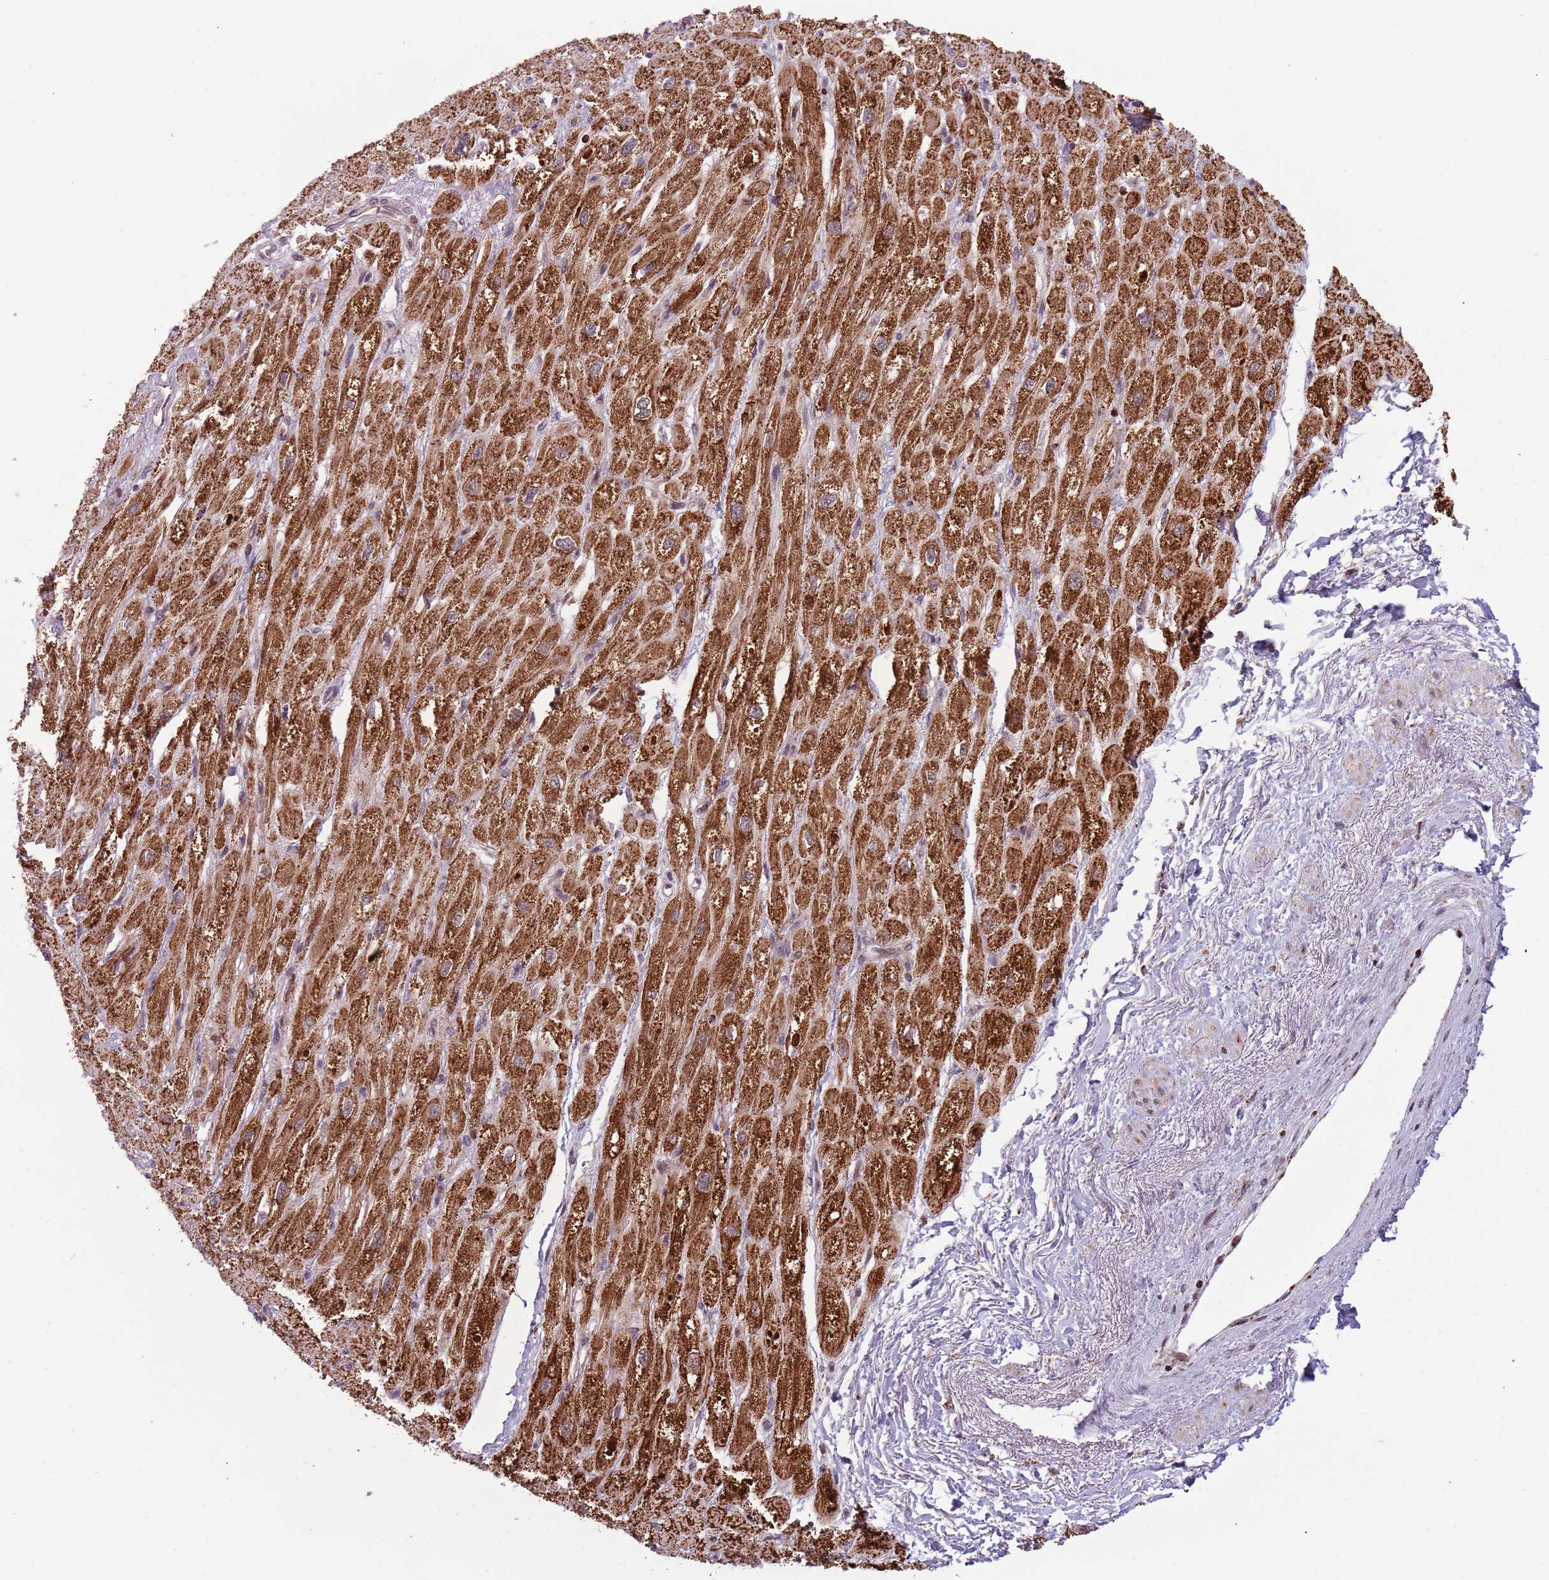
{"staining": {"intensity": "strong", "quantity": ">75%", "location": "cytoplasmic/membranous"}, "tissue": "heart muscle", "cell_type": "Cardiomyocytes", "image_type": "normal", "snomed": [{"axis": "morphology", "description": "Normal tissue, NOS"}, {"axis": "topography", "description": "Heart"}], "caption": "Immunohistochemical staining of normal heart muscle exhibits strong cytoplasmic/membranous protein staining in approximately >75% of cardiomyocytes.", "gene": "ULK3", "patient": {"sex": "male", "age": 65}}